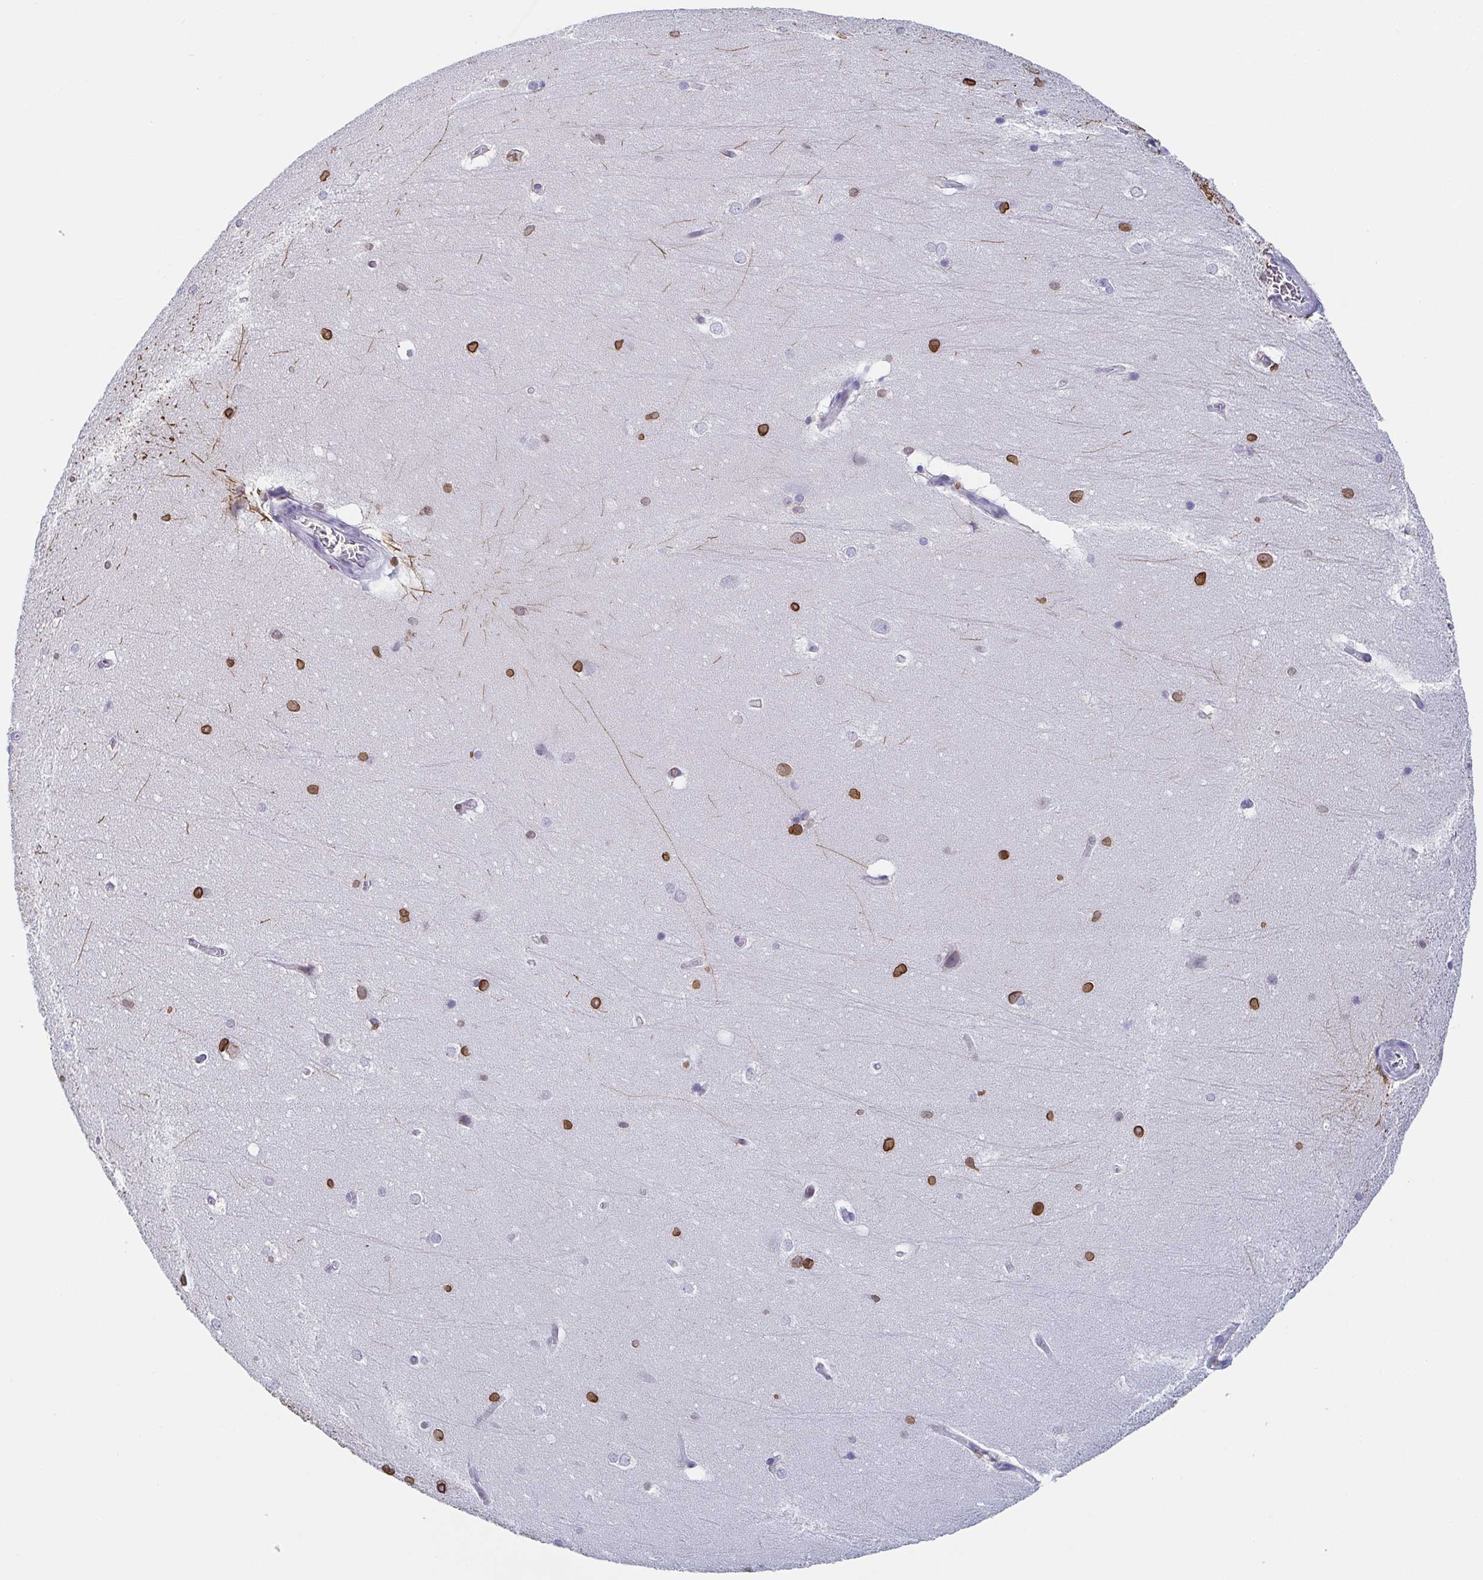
{"staining": {"intensity": "strong", "quantity": "25%-75%", "location": "cytoplasmic/membranous,nuclear"}, "tissue": "hippocampus", "cell_type": "Glial cells", "image_type": "normal", "snomed": [{"axis": "morphology", "description": "Normal tissue, NOS"}, {"axis": "topography", "description": "Cerebral cortex"}, {"axis": "topography", "description": "Hippocampus"}], "caption": "IHC photomicrograph of benign hippocampus: hippocampus stained using immunohistochemistry reveals high levels of strong protein expression localized specifically in the cytoplasmic/membranous,nuclear of glial cells, appearing as a cytoplasmic/membranous,nuclear brown color.", "gene": "BTBD7", "patient": {"sex": "female", "age": 19}}